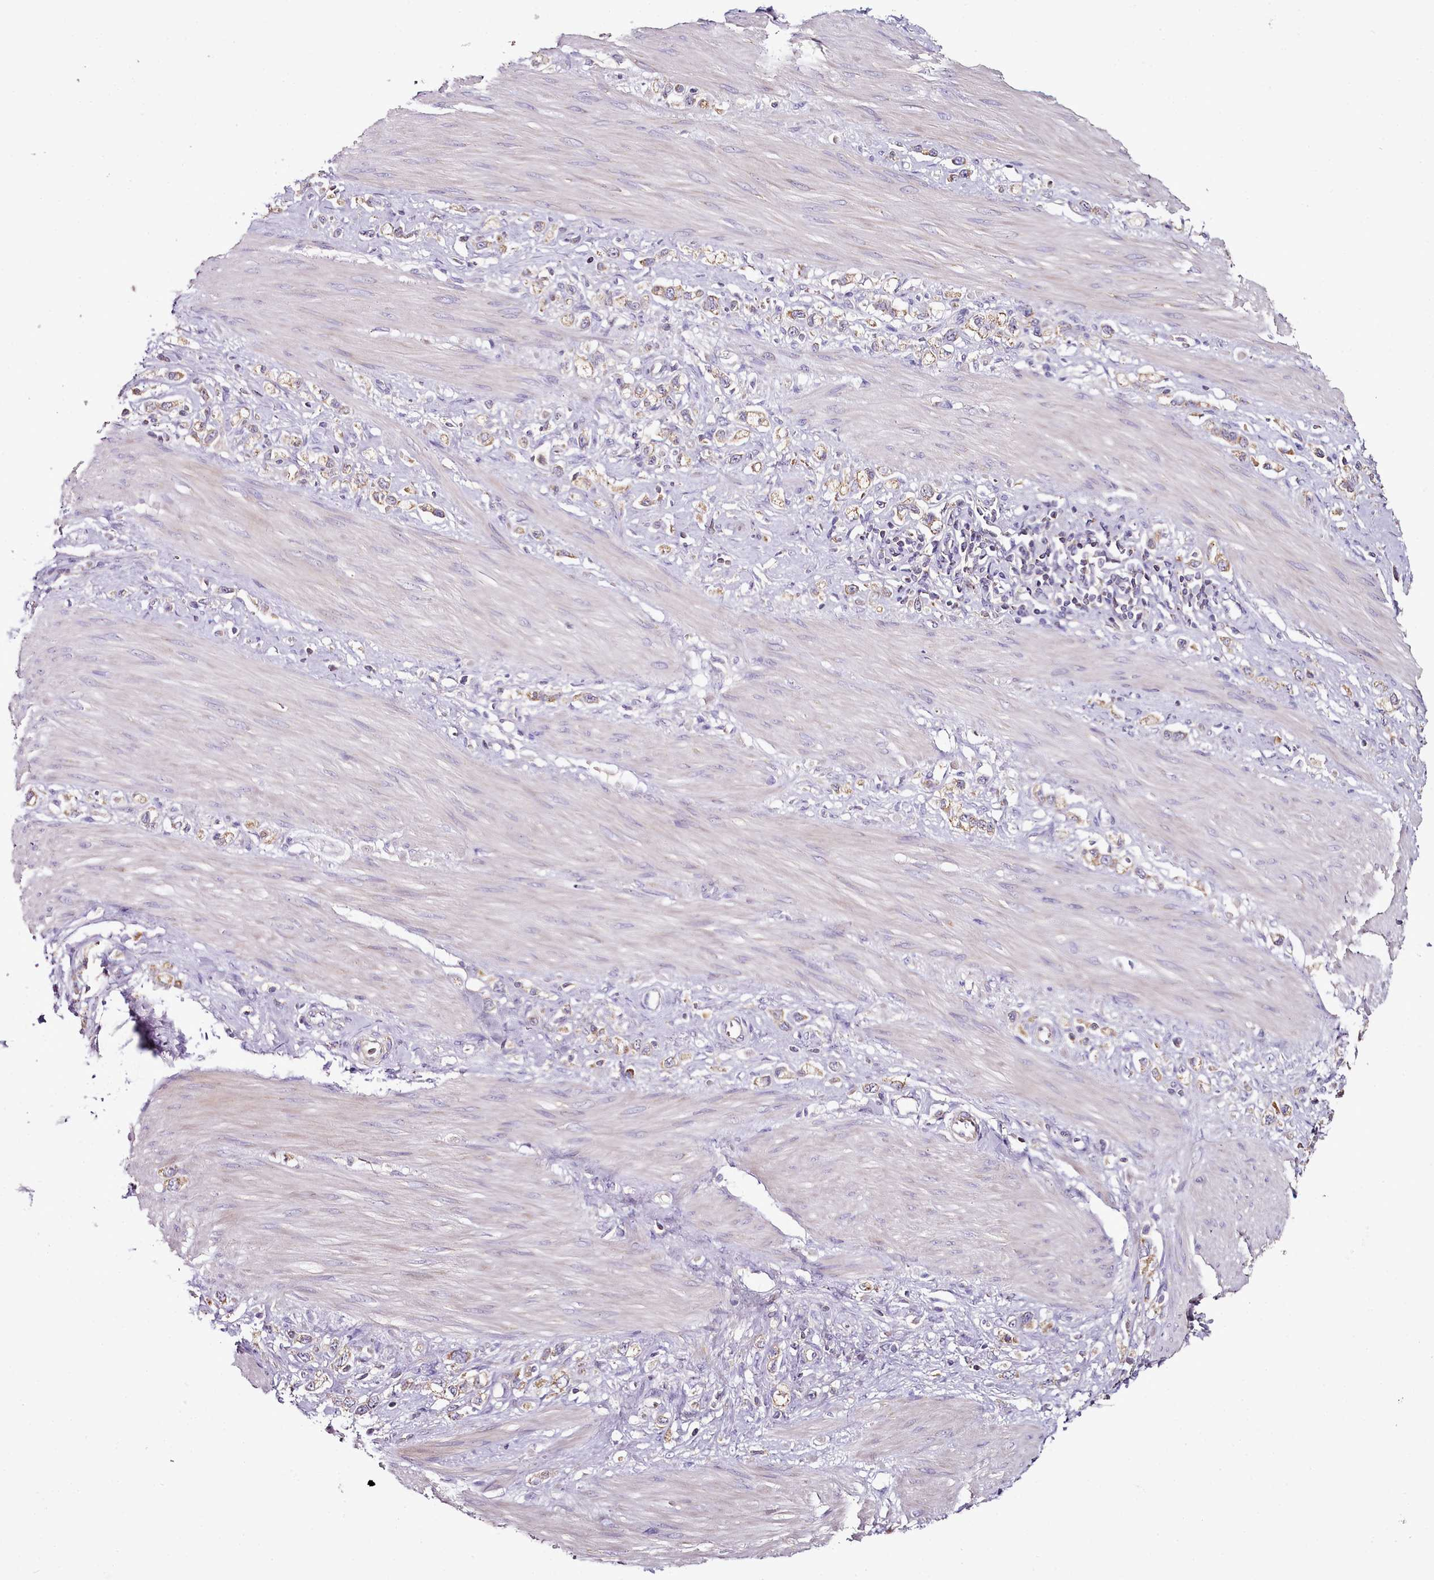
{"staining": {"intensity": "weak", "quantity": ">75%", "location": "cytoplasmic/membranous"}, "tissue": "stomach cancer", "cell_type": "Tumor cells", "image_type": "cancer", "snomed": [{"axis": "morphology", "description": "Adenocarcinoma, NOS"}, {"axis": "topography", "description": "Stomach"}], "caption": "Tumor cells reveal weak cytoplasmic/membranous expression in about >75% of cells in stomach cancer.", "gene": "ACSS1", "patient": {"sex": "female", "age": 65}}